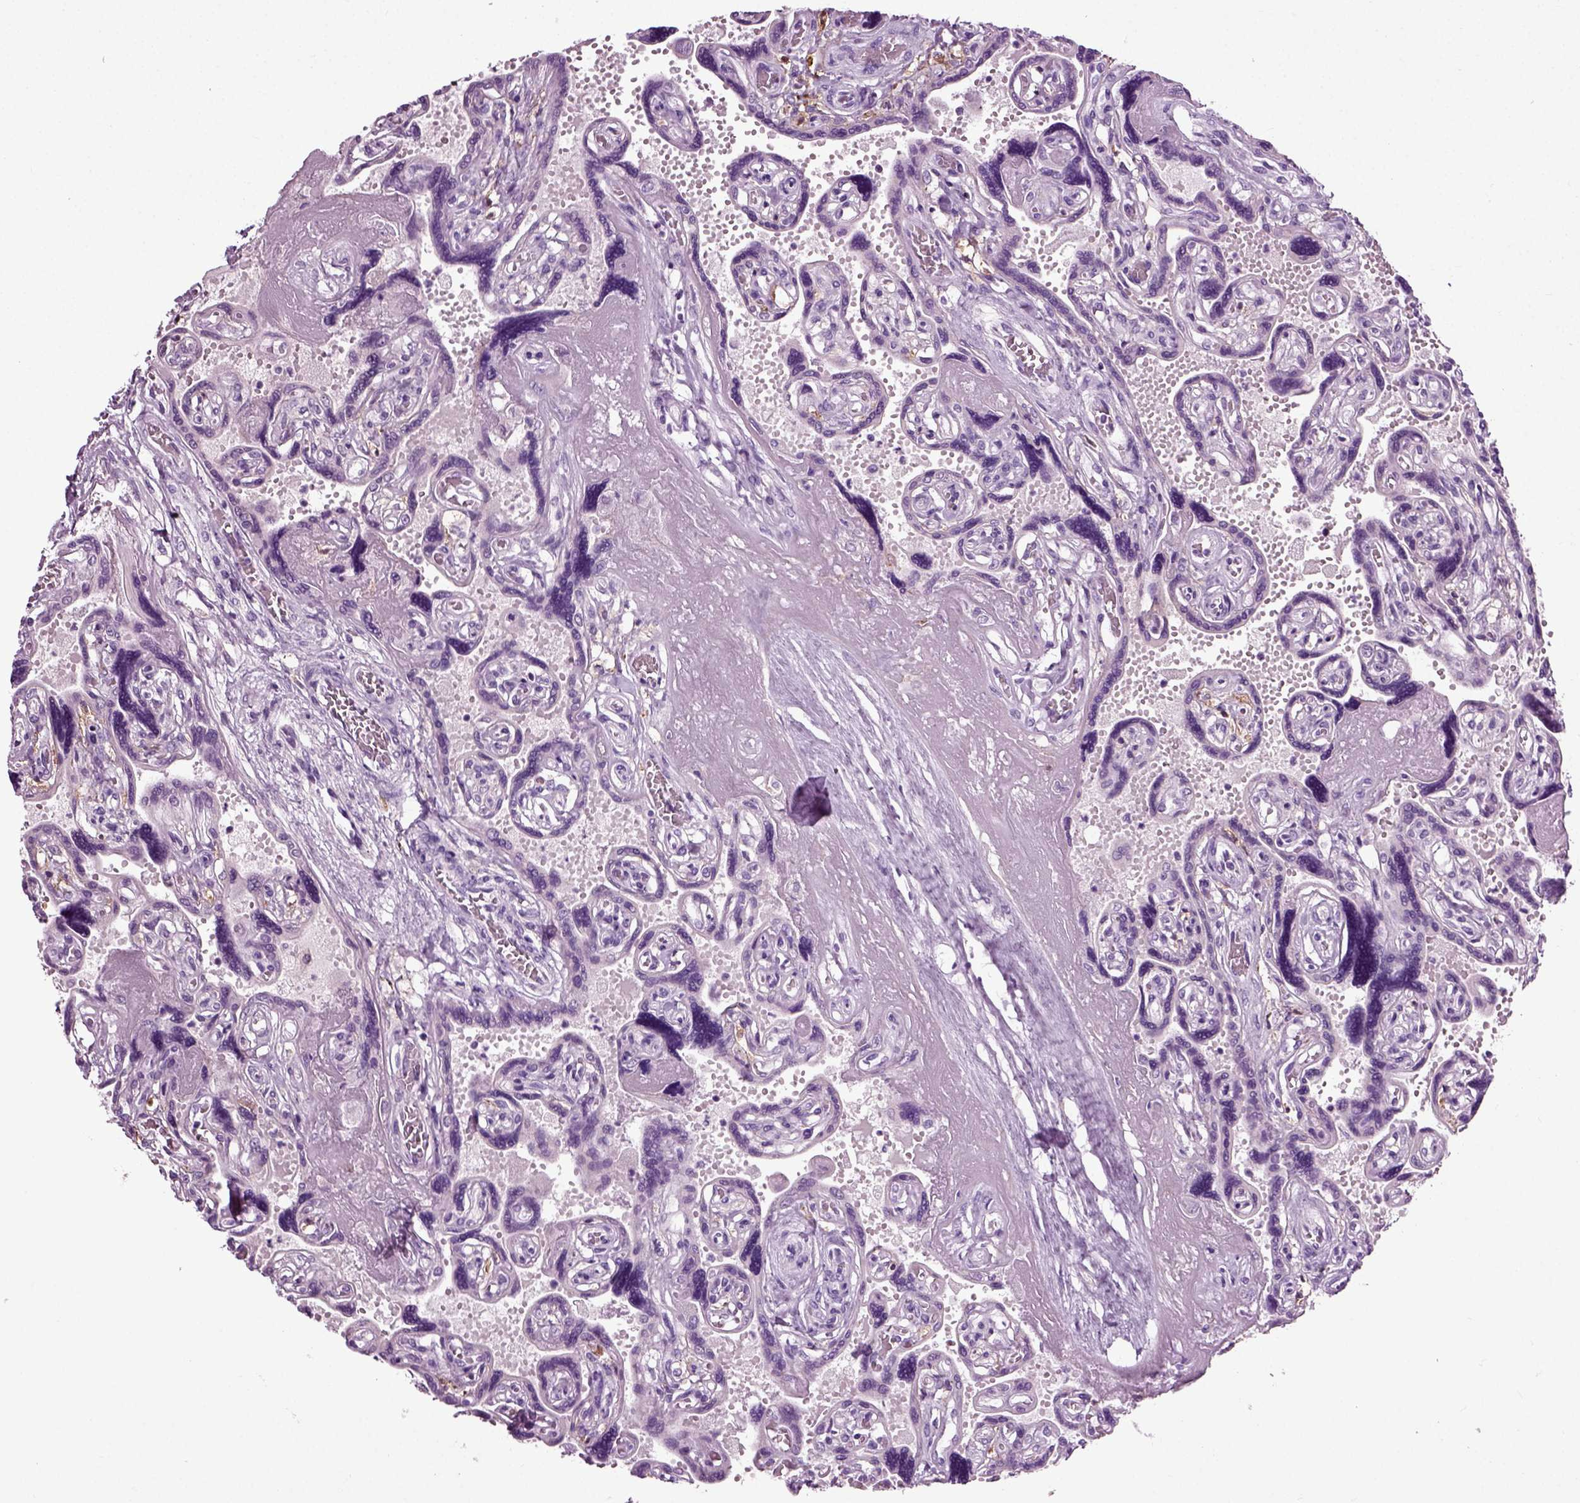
{"staining": {"intensity": "negative", "quantity": "none", "location": "none"}, "tissue": "placenta", "cell_type": "Decidual cells", "image_type": "normal", "snomed": [{"axis": "morphology", "description": "Normal tissue, NOS"}, {"axis": "topography", "description": "Placenta"}], "caption": "Immunohistochemical staining of unremarkable human placenta shows no significant positivity in decidual cells.", "gene": "DNAH10", "patient": {"sex": "female", "age": 32}}